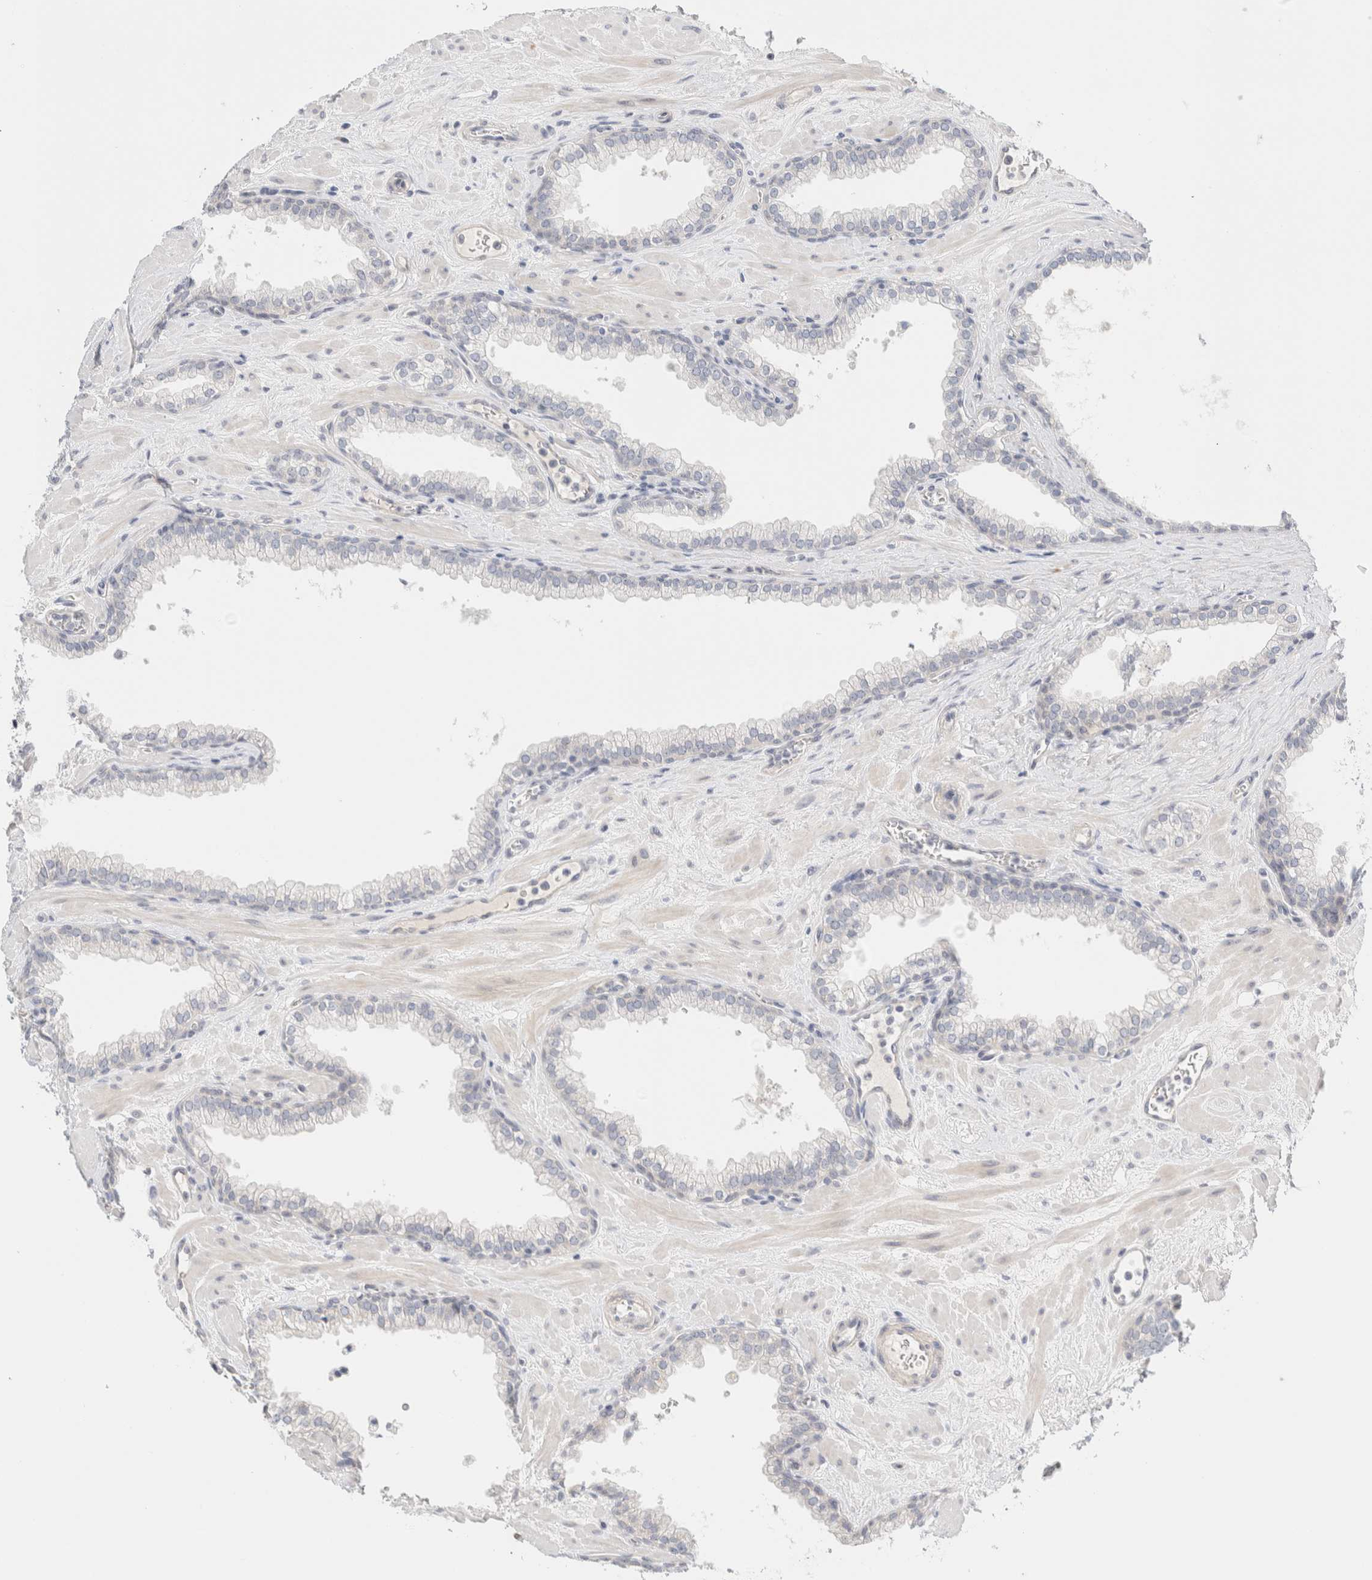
{"staining": {"intensity": "negative", "quantity": "none", "location": "none"}, "tissue": "prostate", "cell_type": "Glandular cells", "image_type": "normal", "snomed": [{"axis": "morphology", "description": "Normal tissue, NOS"}, {"axis": "morphology", "description": "Urothelial carcinoma, Low grade"}, {"axis": "topography", "description": "Urinary bladder"}, {"axis": "topography", "description": "Prostate"}], "caption": "High power microscopy photomicrograph of an IHC image of benign prostate, revealing no significant positivity in glandular cells.", "gene": "SPRTN", "patient": {"sex": "male", "age": 60}}